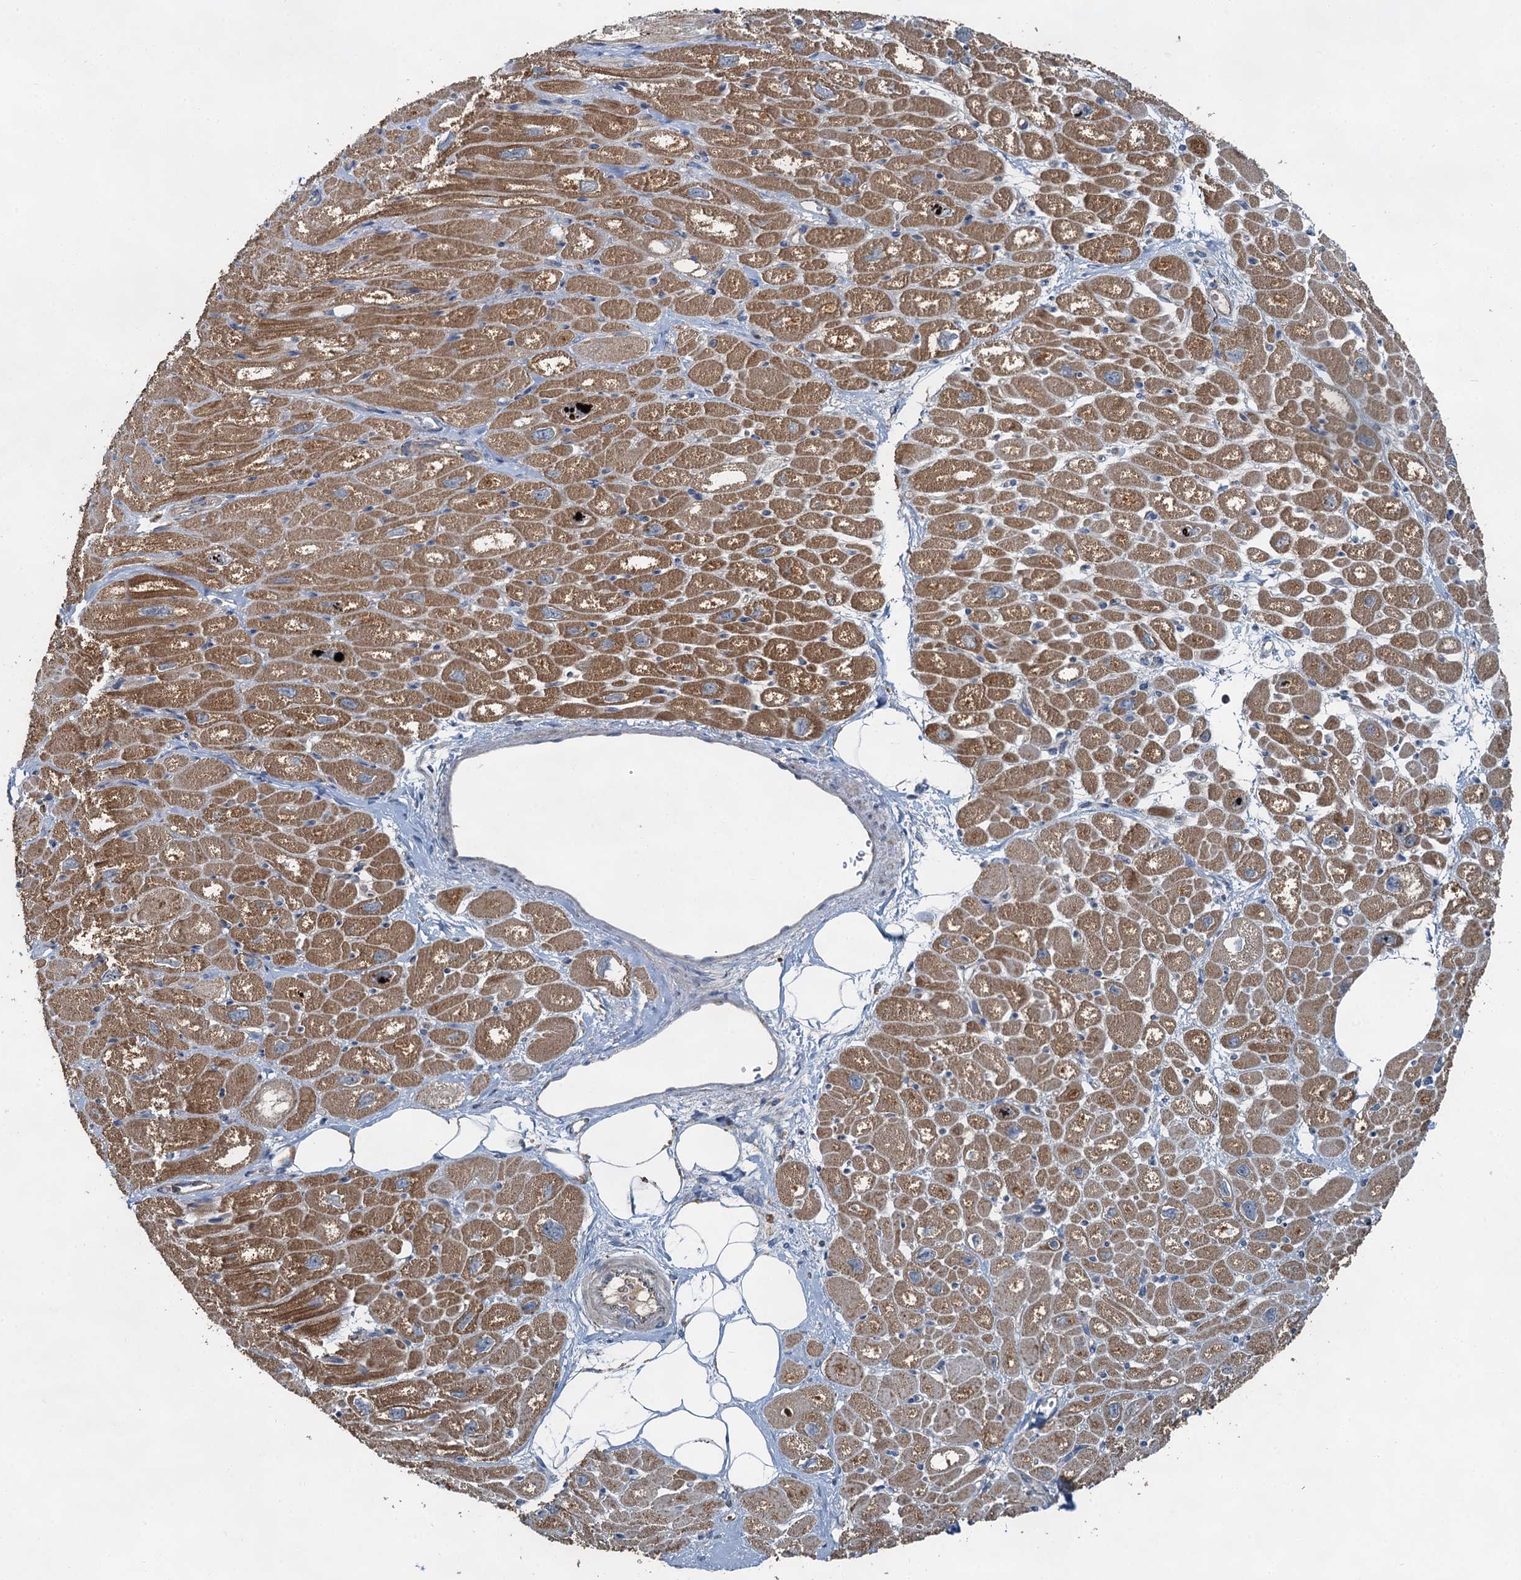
{"staining": {"intensity": "moderate", "quantity": ">75%", "location": "cytoplasmic/membranous"}, "tissue": "heart muscle", "cell_type": "Cardiomyocytes", "image_type": "normal", "snomed": [{"axis": "morphology", "description": "Normal tissue, NOS"}, {"axis": "topography", "description": "Heart"}], "caption": "IHC micrograph of unremarkable heart muscle stained for a protein (brown), which displays medium levels of moderate cytoplasmic/membranous expression in about >75% of cardiomyocytes.", "gene": "HAUS2", "patient": {"sex": "male", "age": 50}}